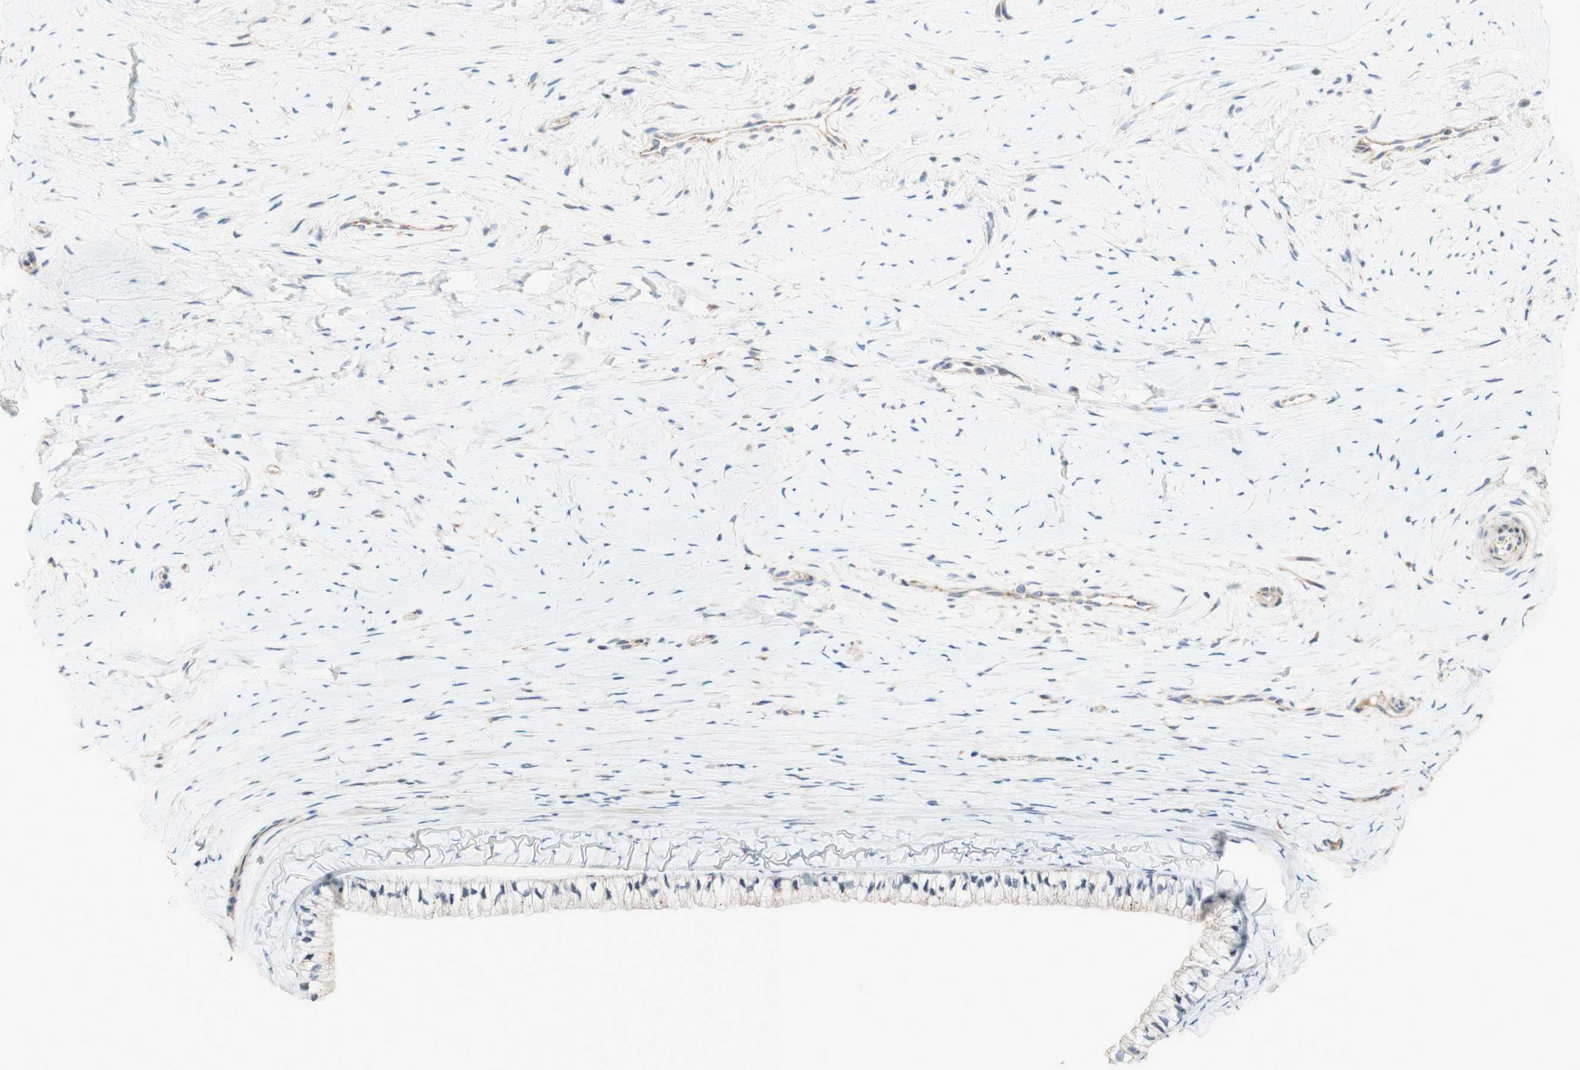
{"staining": {"intensity": "weak", "quantity": ">75%", "location": "cytoplasmic/membranous"}, "tissue": "cervix", "cell_type": "Glandular cells", "image_type": "normal", "snomed": [{"axis": "morphology", "description": "Normal tissue, NOS"}, {"axis": "topography", "description": "Cervix"}], "caption": "IHC (DAB) staining of benign cervix exhibits weak cytoplasmic/membranous protein expression in about >75% of glandular cells. Nuclei are stained in blue.", "gene": "PTPN21", "patient": {"sex": "female", "age": 39}}